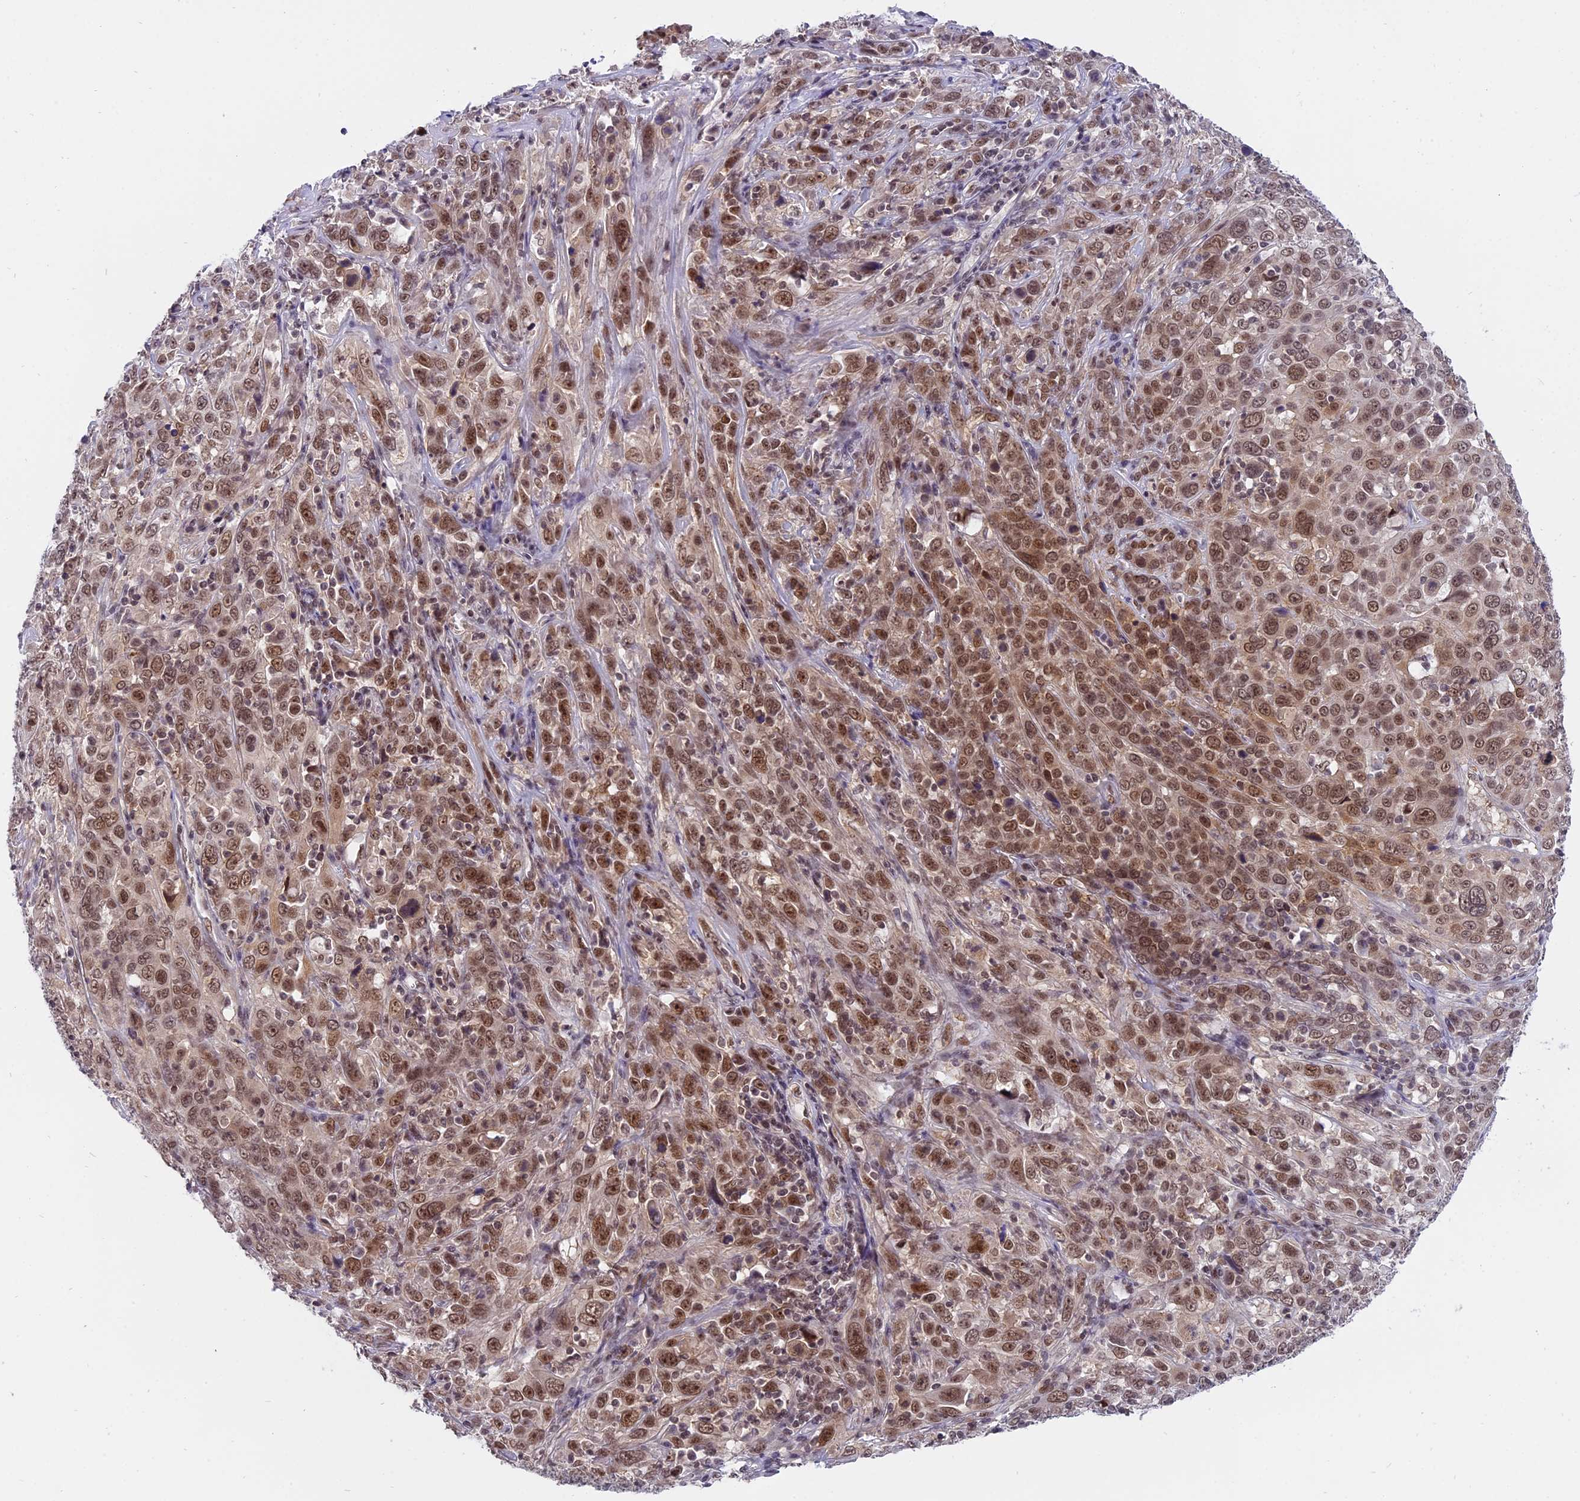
{"staining": {"intensity": "moderate", "quantity": ">75%", "location": "nuclear"}, "tissue": "cervical cancer", "cell_type": "Tumor cells", "image_type": "cancer", "snomed": [{"axis": "morphology", "description": "Squamous cell carcinoma, NOS"}, {"axis": "topography", "description": "Cervix"}], "caption": "A micrograph showing moderate nuclear staining in approximately >75% of tumor cells in cervical squamous cell carcinoma, as visualized by brown immunohistochemical staining.", "gene": "TADA3", "patient": {"sex": "female", "age": 46}}